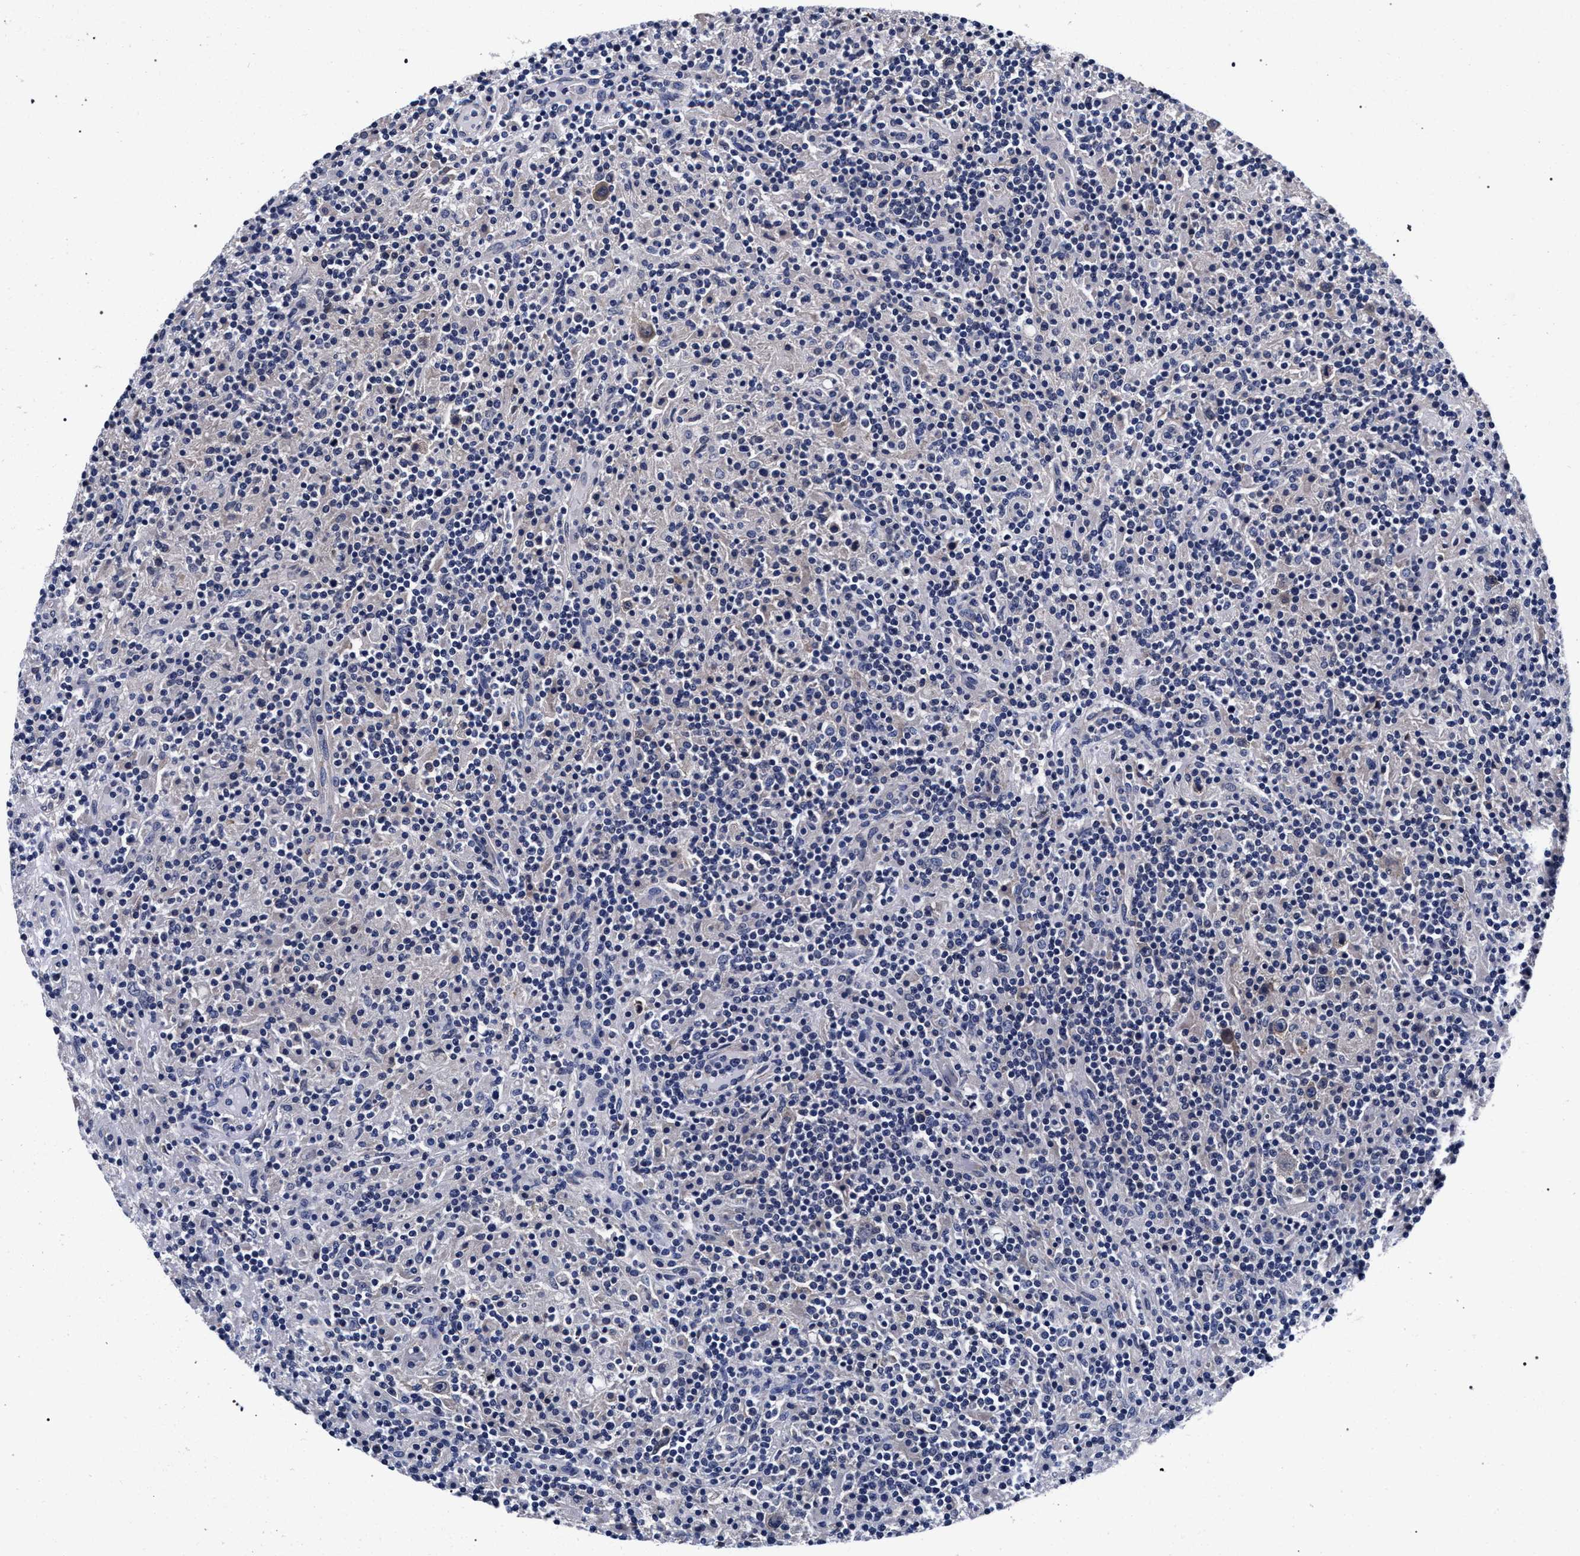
{"staining": {"intensity": "weak", "quantity": "<25%", "location": "cytoplasmic/membranous"}, "tissue": "lymphoma", "cell_type": "Tumor cells", "image_type": "cancer", "snomed": [{"axis": "morphology", "description": "Hodgkin's disease, NOS"}, {"axis": "topography", "description": "Lymph node"}], "caption": "The photomicrograph reveals no significant positivity in tumor cells of Hodgkin's disease.", "gene": "RBM33", "patient": {"sex": "male", "age": 70}}